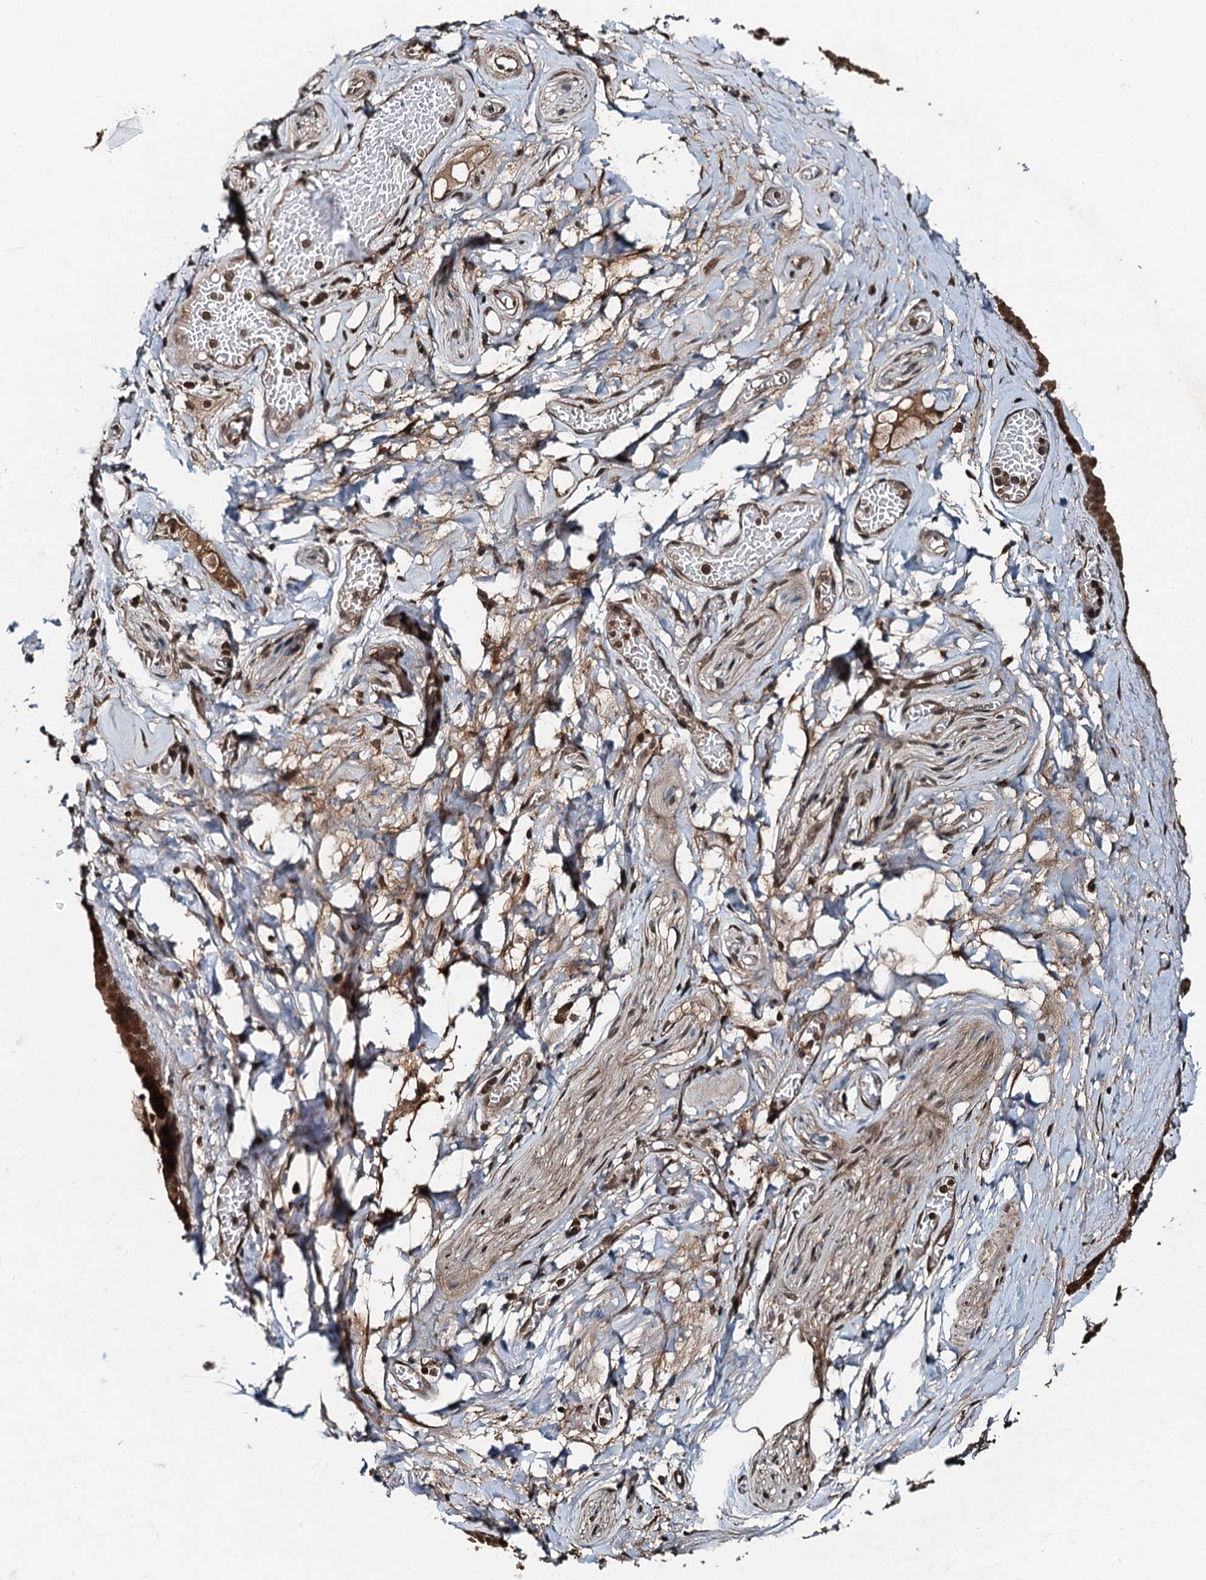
{"staining": {"intensity": "weak", "quantity": ">75%", "location": "cytoplasmic/membranous"}, "tissue": "adipose tissue", "cell_type": "Adipocytes", "image_type": "normal", "snomed": [{"axis": "morphology", "description": "Normal tissue, NOS"}, {"axis": "topography", "description": "Salivary gland"}, {"axis": "topography", "description": "Peripheral nerve tissue"}], "caption": "Protein expression analysis of unremarkable human adipose tissue reveals weak cytoplasmic/membranous expression in about >75% of adipocytes.", "gene": "UBXN6", "patient": {"sex": "male", "age": 62}}